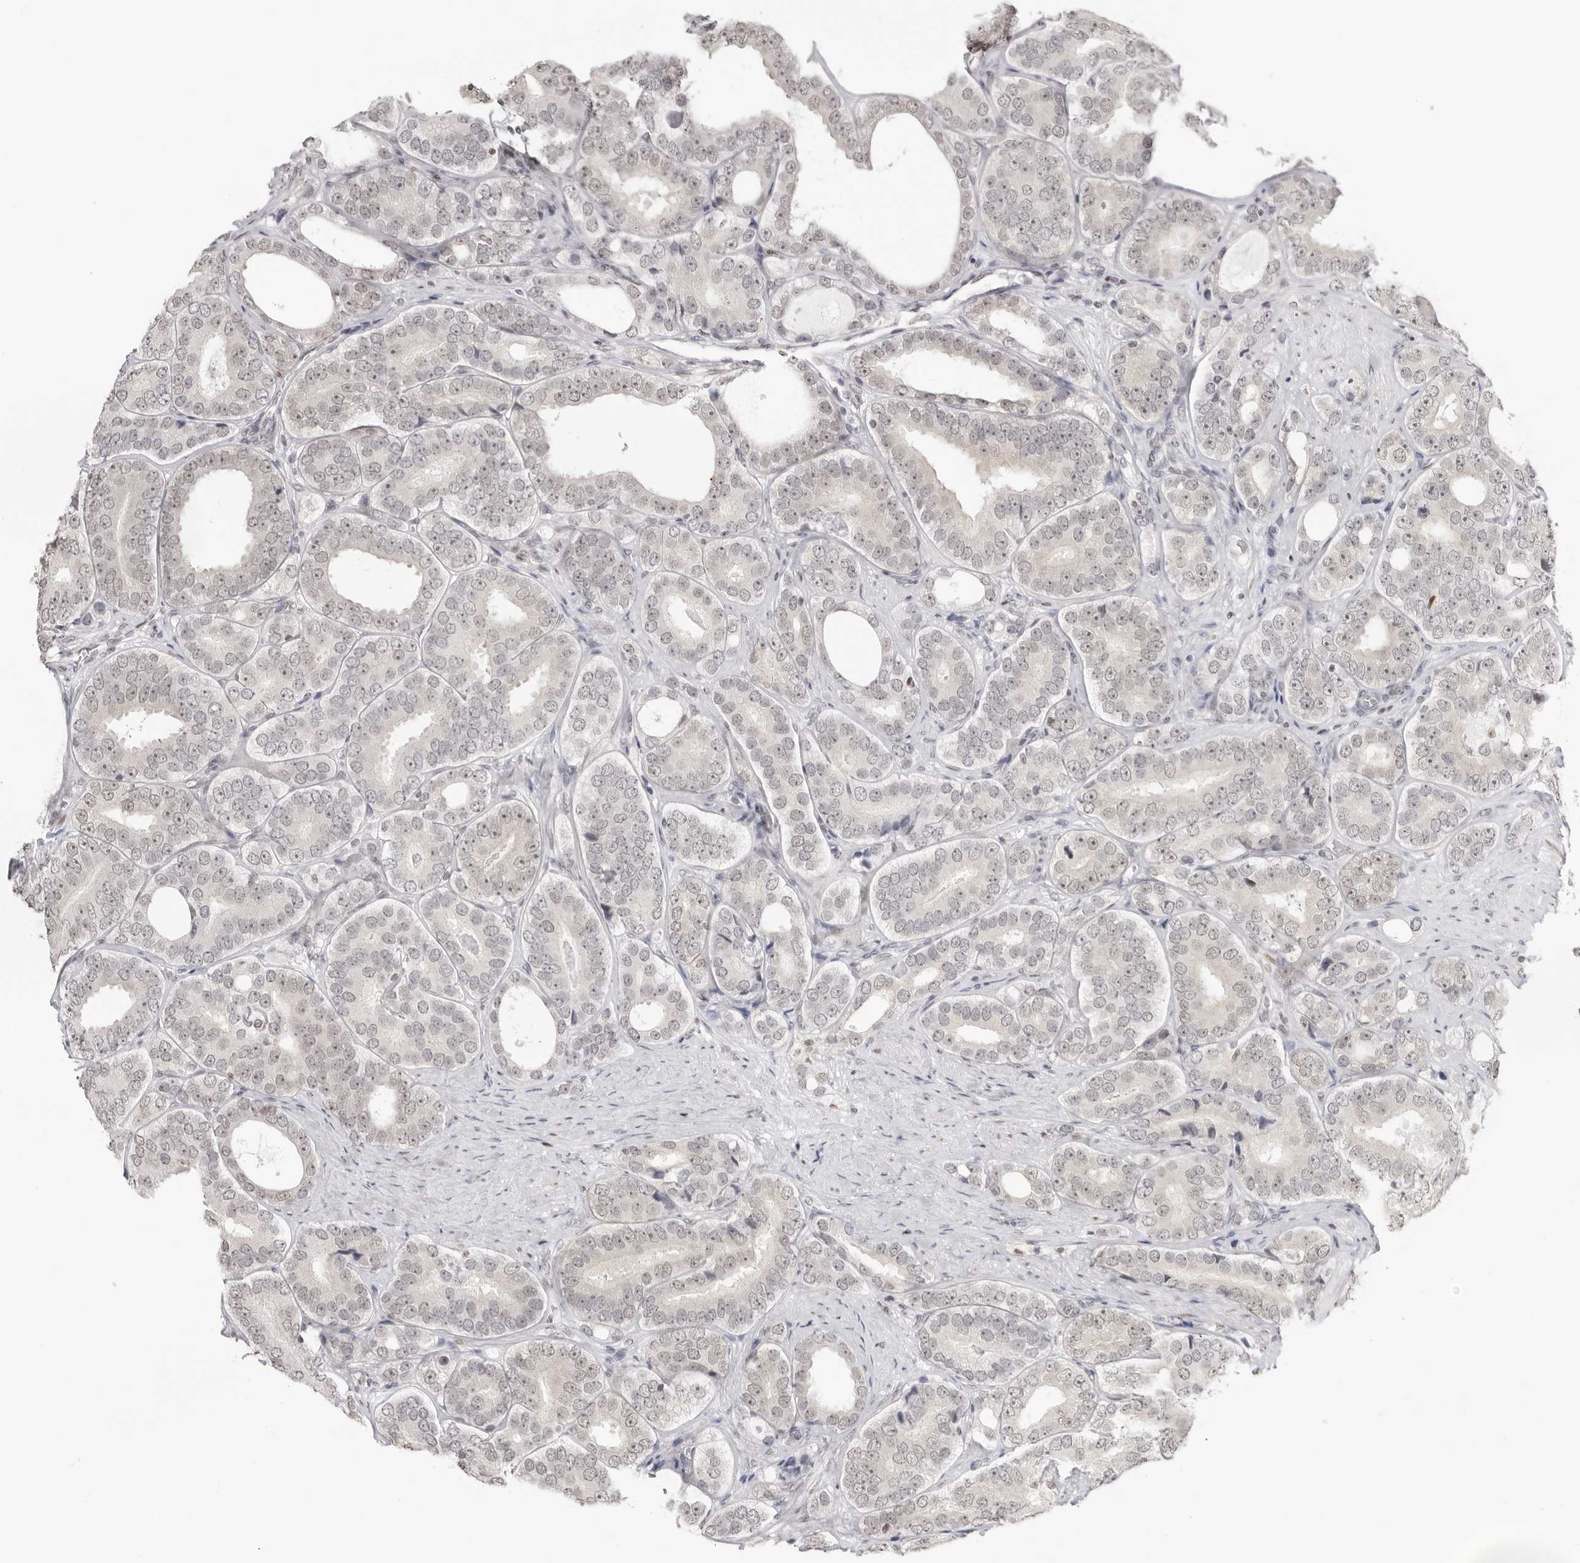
{"staining": {"intensity": "weak", "quantity": ">75%", "location": "nuclear"}, "tissue": "prostate cancer", "cell_type": "Tumor cells", "image_type": "cancer", "snomed": [{"axis": "morphology", "description": "Adenocarcinoma, High grade"}, {"axis": "topography", "description": "Prostate"}], "caption": "Weak nuclear positivity is identified in about >75% of tumor cells in prostate adenocarcinoma (high-grade). The staining was performed using DAB (3,3'-diaminobenzidine) to visualize the protein expression in brown, while the nuclei were stained in blue with hematoxylin (Magnification: 20x).", "gene": "RNF146", "patient": {"sex": "male", "age": 56}}